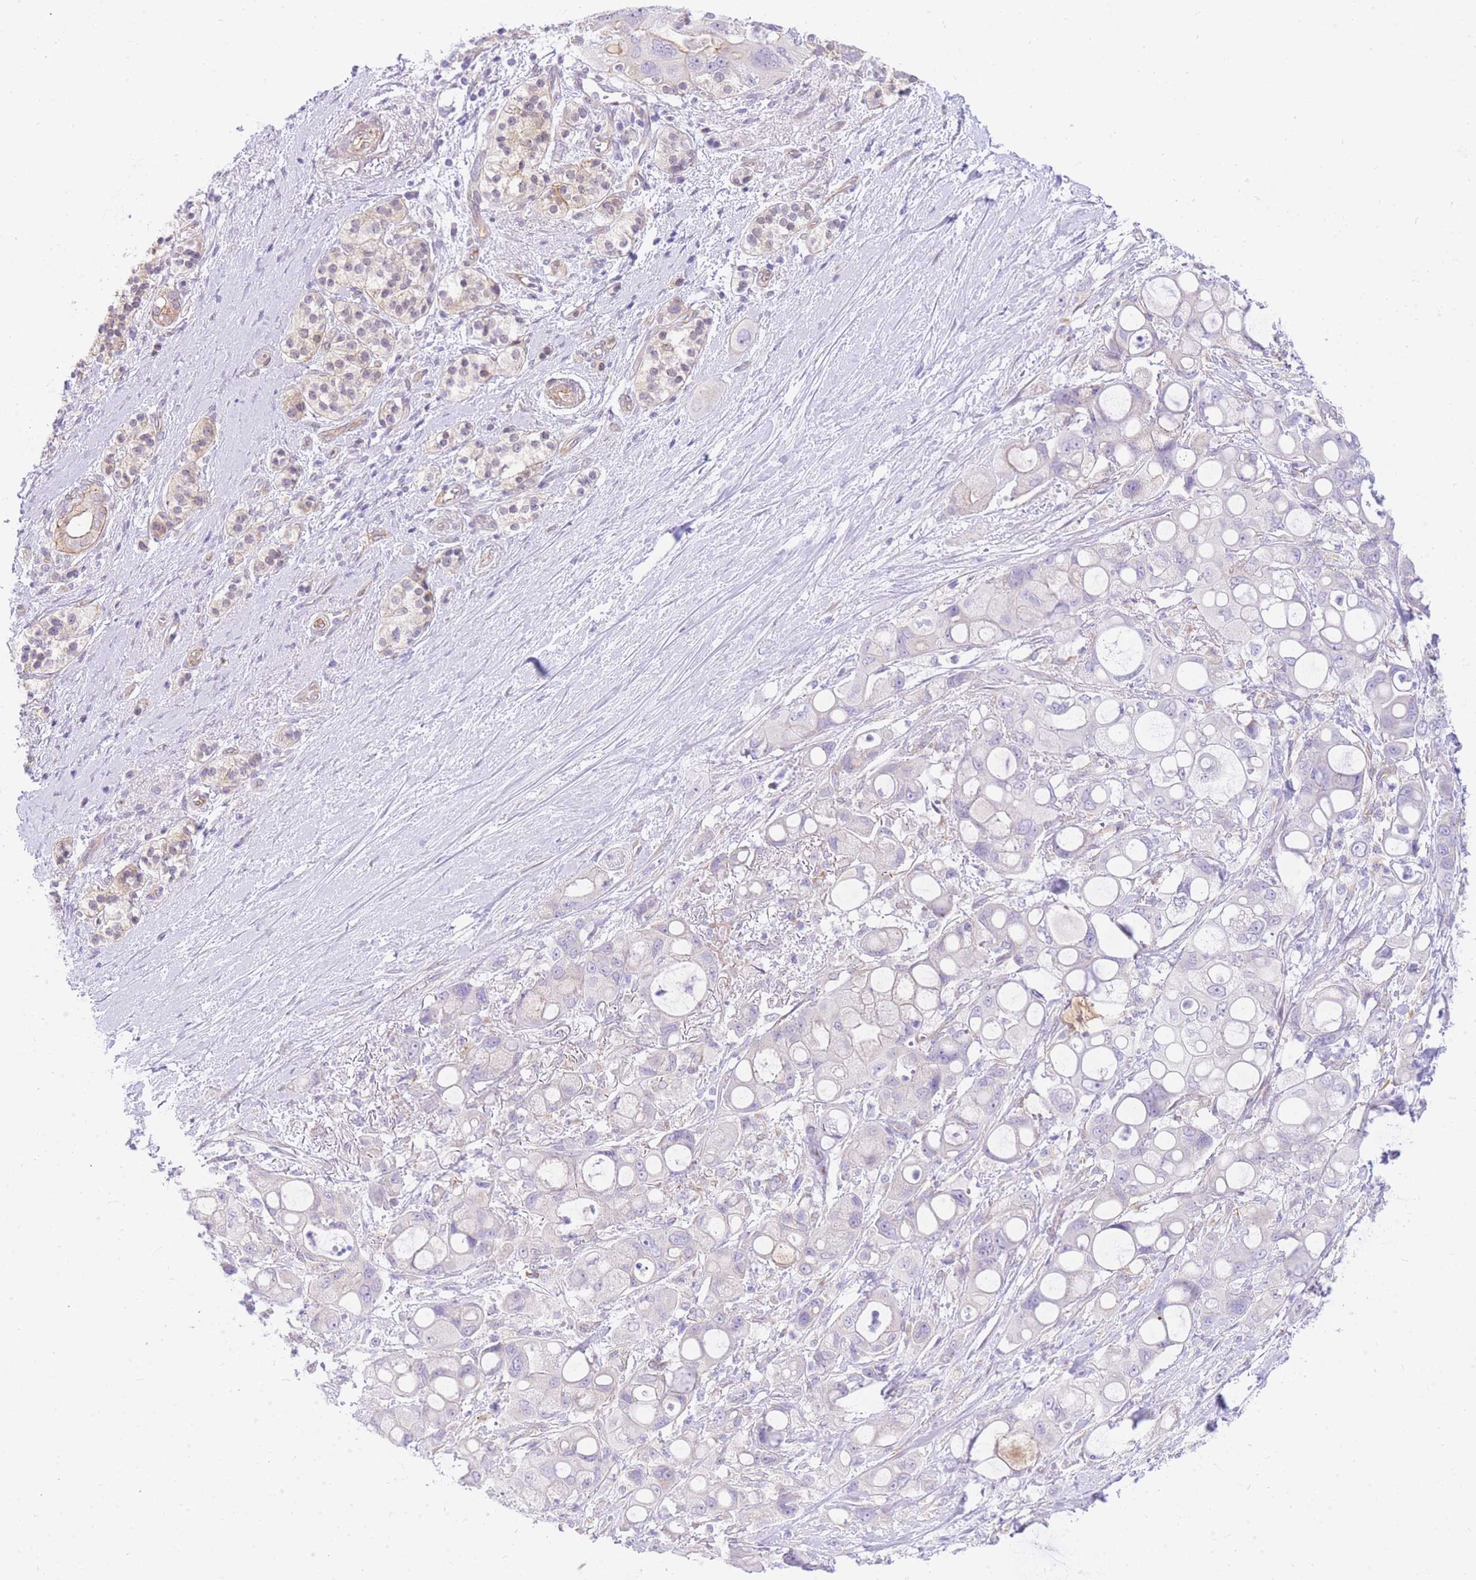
{"staining": {"intensity": "negative", "quantity": "none", "location": "none"}, "tissue": "pancreatic cancer", "cell_type": "Tumor cells", "image_type": "cancer", "snomed": [{"axis": "morphology", "description": "Adenocarcinoma, NOS"}, {"axis": "topography", "description": "Pancreas"}], "caption": "High magnification brightfield microscopy of pancreatic cancer (adenocarcinoma) stained with DAB (brown) and counterstained with hematoxylin (blue): tumor cells show no significant expression.", "gene": "SRSF12", "patient": {"sex": "male", "age": 68}}